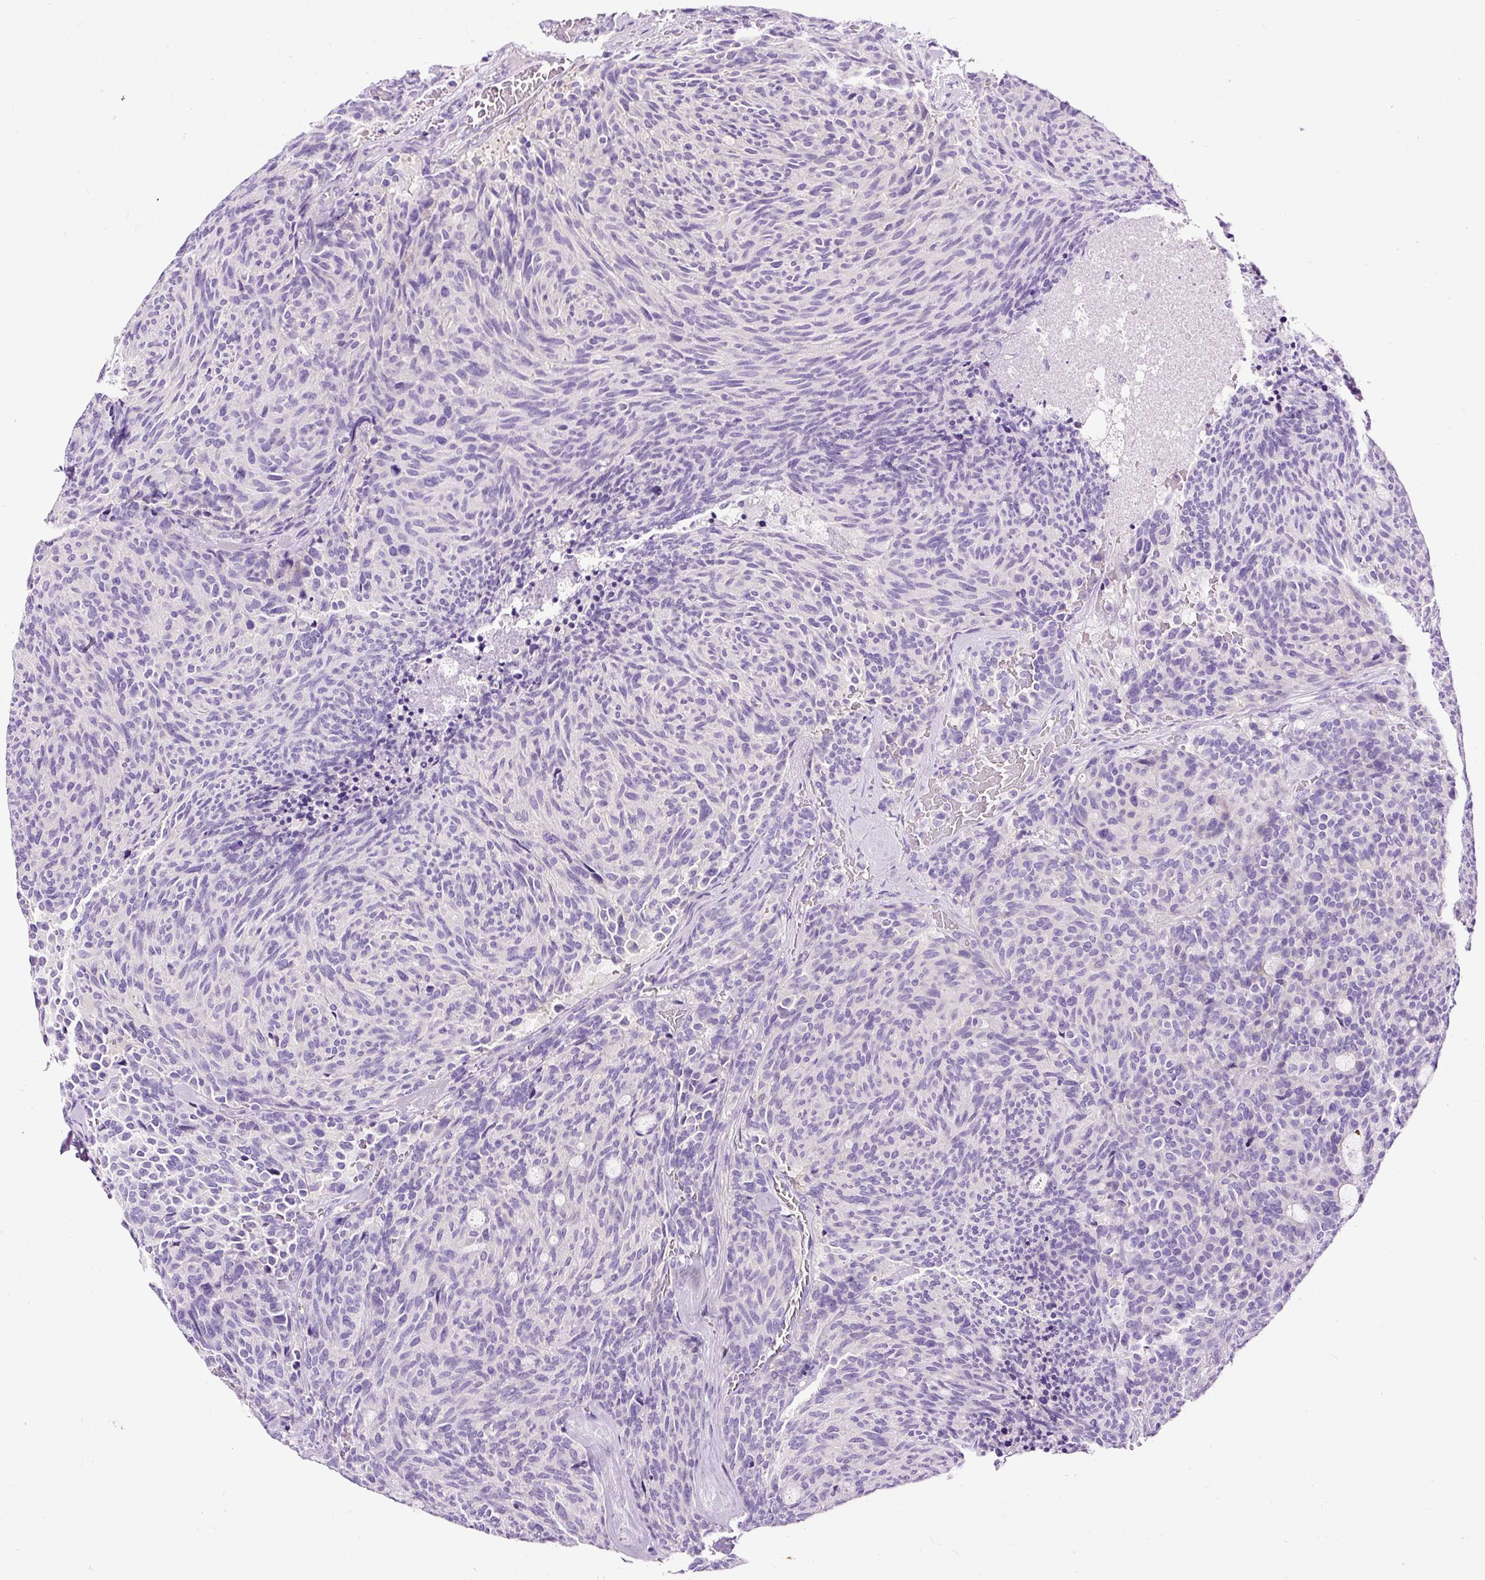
{"staining": {"intensity": "negative", "quantity": "none", "location": "none"}, "tissue": "carcinoid", "cell_type": "Tumor cells", "image_type": "cancer", "snomed": [{"axis": "morphology", "description": "Carcinoid, malignant, NOS"}, {"axis": "topography", "description": "Pancreas"}], "caption": "Tumor cells show no significant staining in carcinoid. (DAB IHC visualized using brightfield microscopy, high magnification).", "gene": "STOX2", "patient": {"sex": "female", "age": 54}}